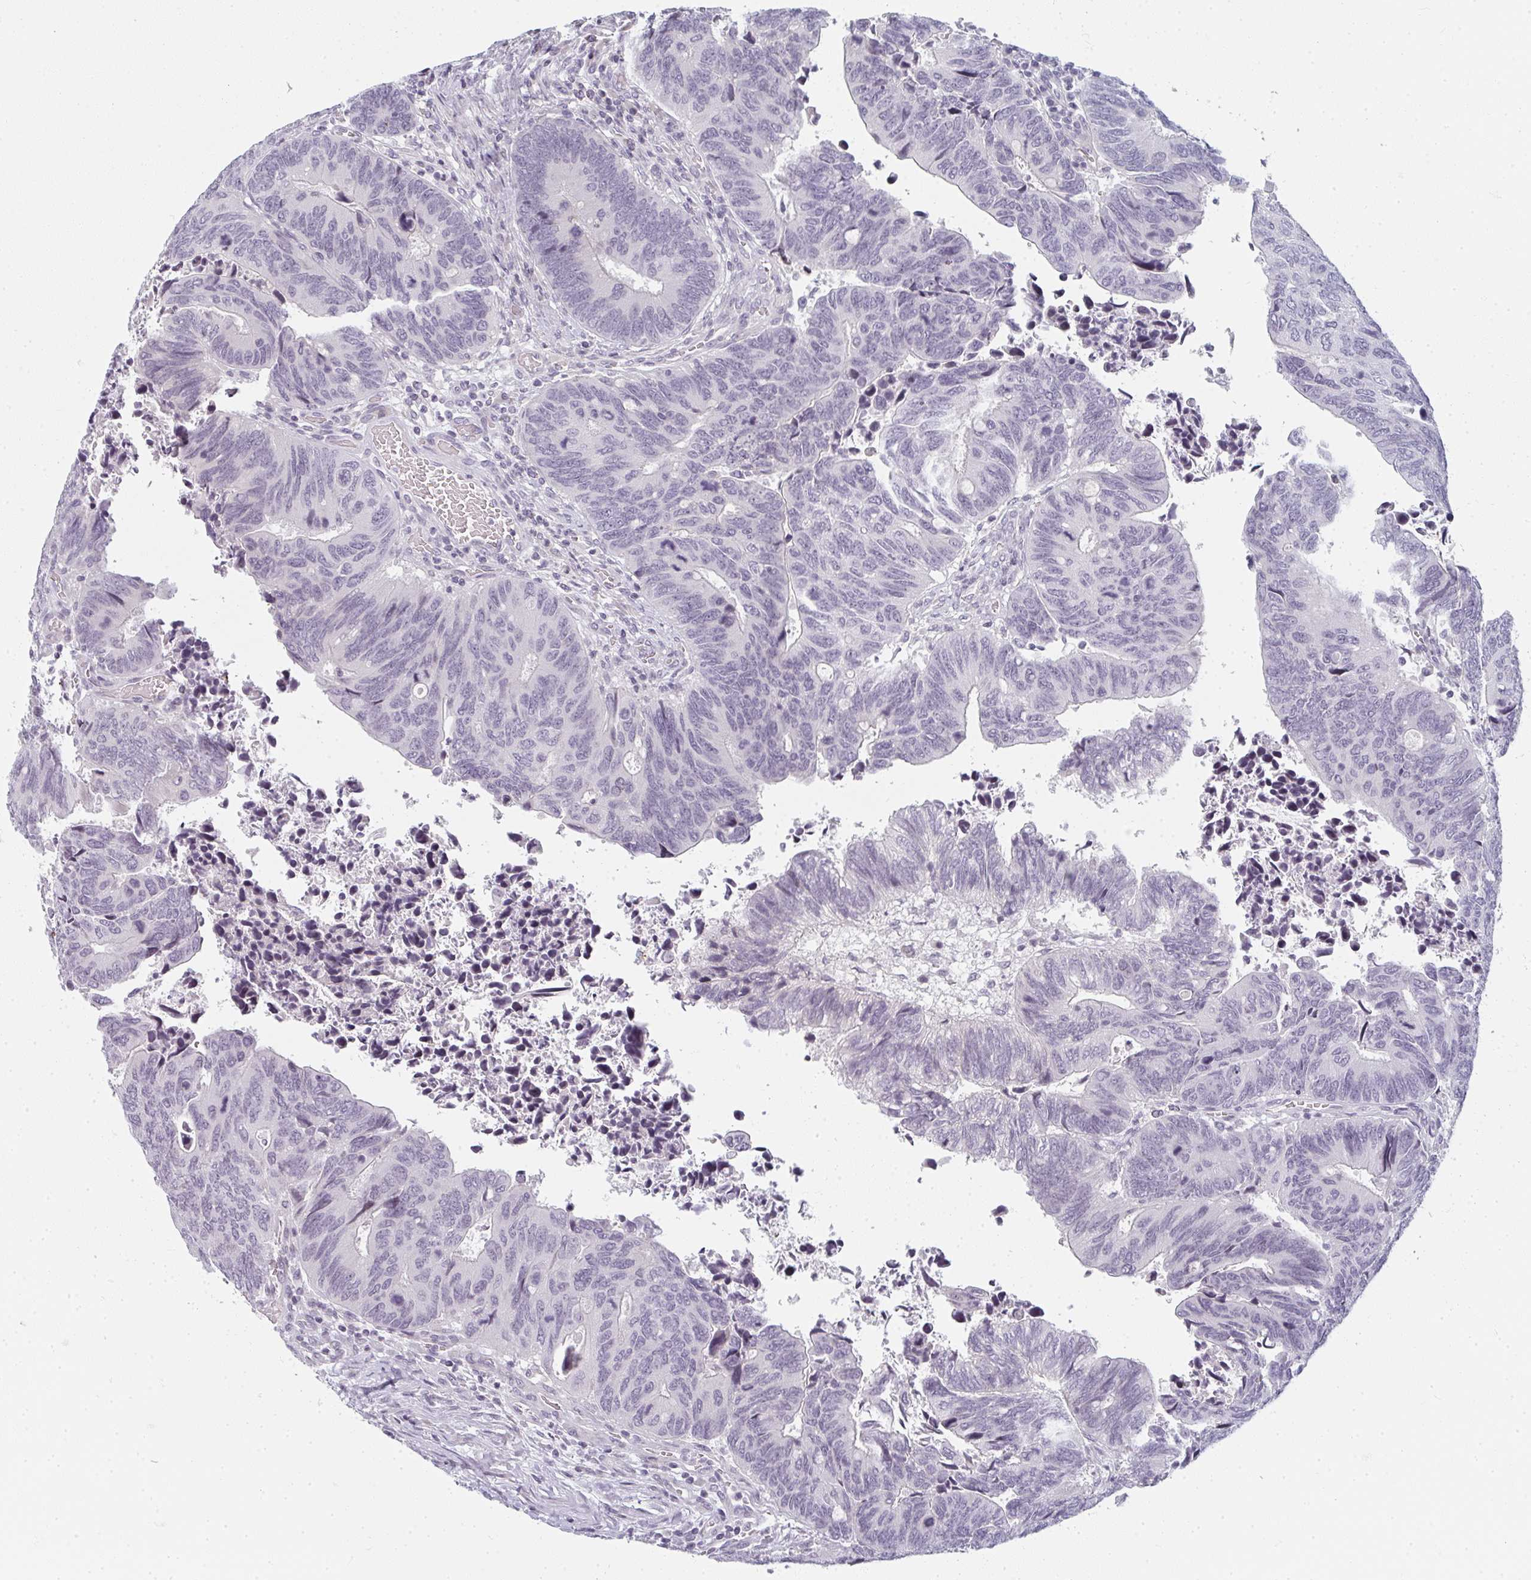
{"staining": {"intensity": "negative", "quantity": "none", "location": "none"}, "tissue": "colorectal cancer", "cell_type": "Tumor cells", "image_type": "cancer", "snomed": [{"axis": "morphology", "description": "Adenocarcinoma, NOS"}, {"axis": "topography", "description": "Colon"}], "caption": "Tumor cells are negative for brown protein staining in colorectal cancer. (DAB (3,3'-diaminobenzidine) immunohistochemistry (IHC) with hematoxylin counter stain).", "gene": "RBBP6", "patient": {"sex": "male", "age": 87}}